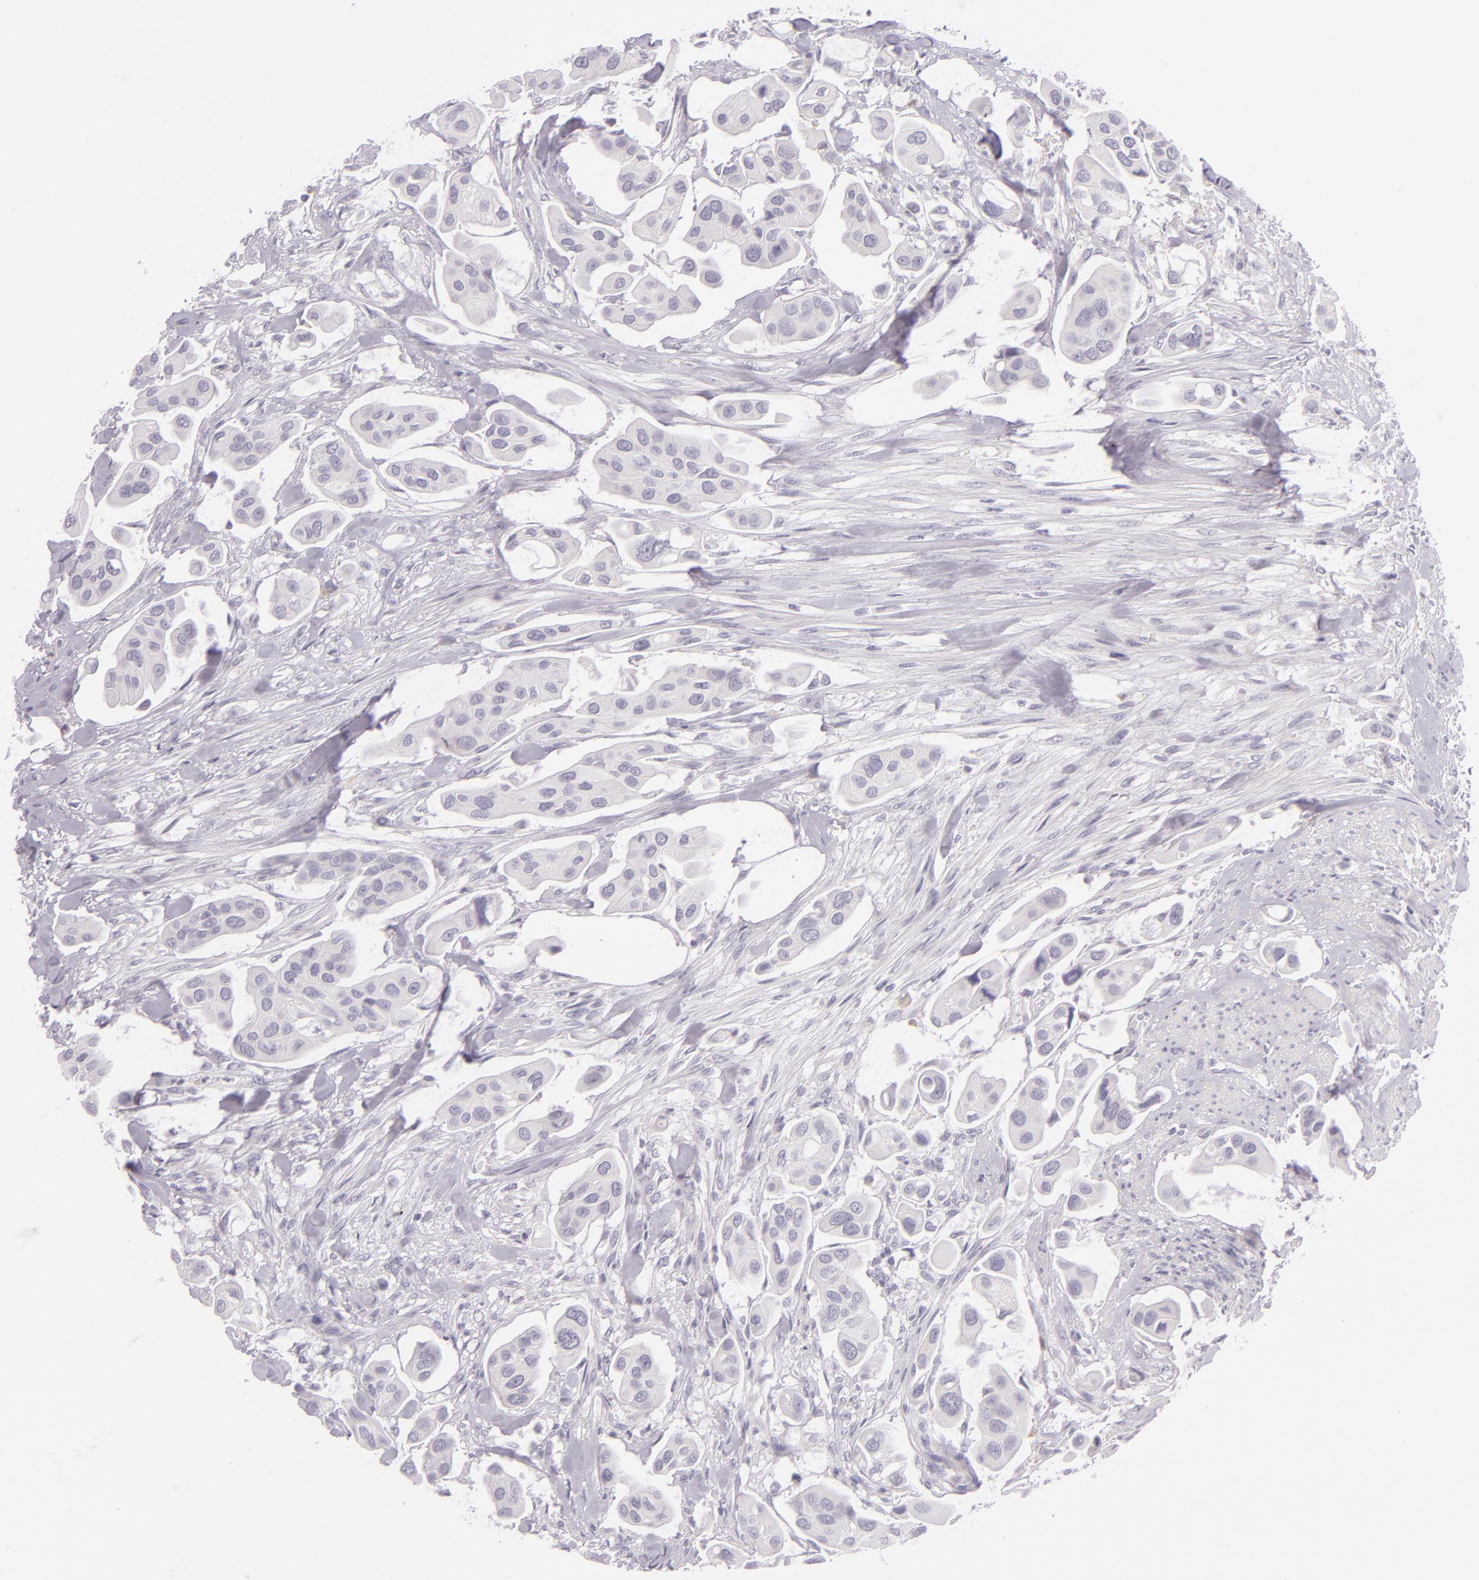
{"staining": {"intensity": "negative", "quantity": "none", "location": "none"}, "tissue": "urothelial cancer", "cell_type": "Tumor cells", "image_type": "cancer", "snomed": [{"axis": "morphology", "description": "Adenocarcinoma, NOS"}, {"axis": "topography", "description": "Urinary bladder"}], "caption": "Immunohistochemistry of human urothelial cancer shows no expression in tumor cells.", "gene": "CBS", "patient": {"sex": "male", "age": 61}}